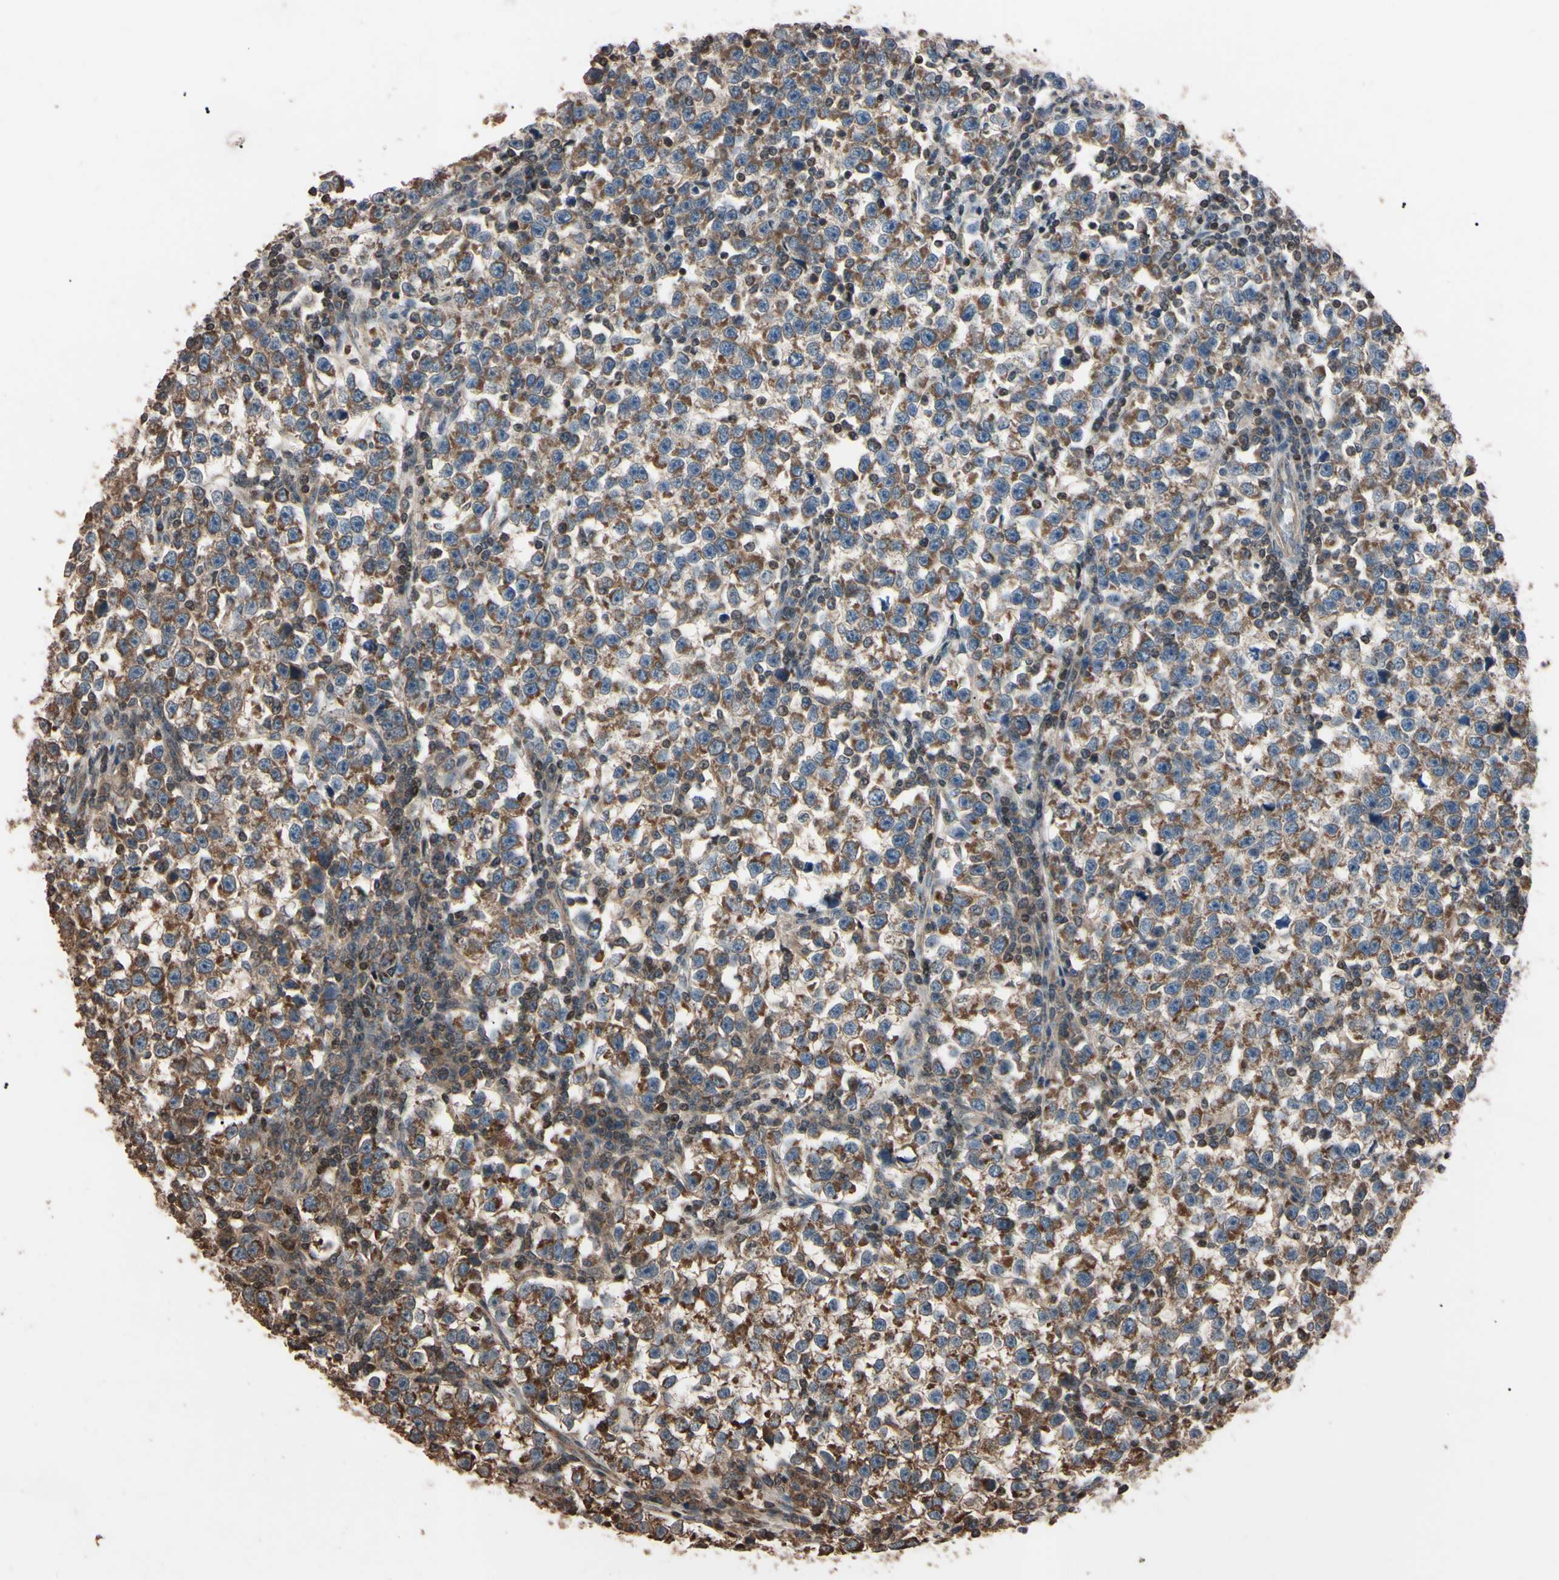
{"staining": {"intensity": "moderate", "quantity": "25%-75%", "location": "cytoplasmic/membranous"}, "tissue": "testis cancer", "cell_type": "Tumor cells", "image_type": "cancer", "snomed": [{"axis": "morphology", "description": "Seminoma, NOS"}, {"axis": "topography", "description": "Testis"}], "caption": "Testis seminoma tissue demonstrates moderate cytoplasmic/membranous staining in about 25%-75% of tumor cells", "gene": "TNFRSF1A", "patient": {"sex": "male", "age": 43}}